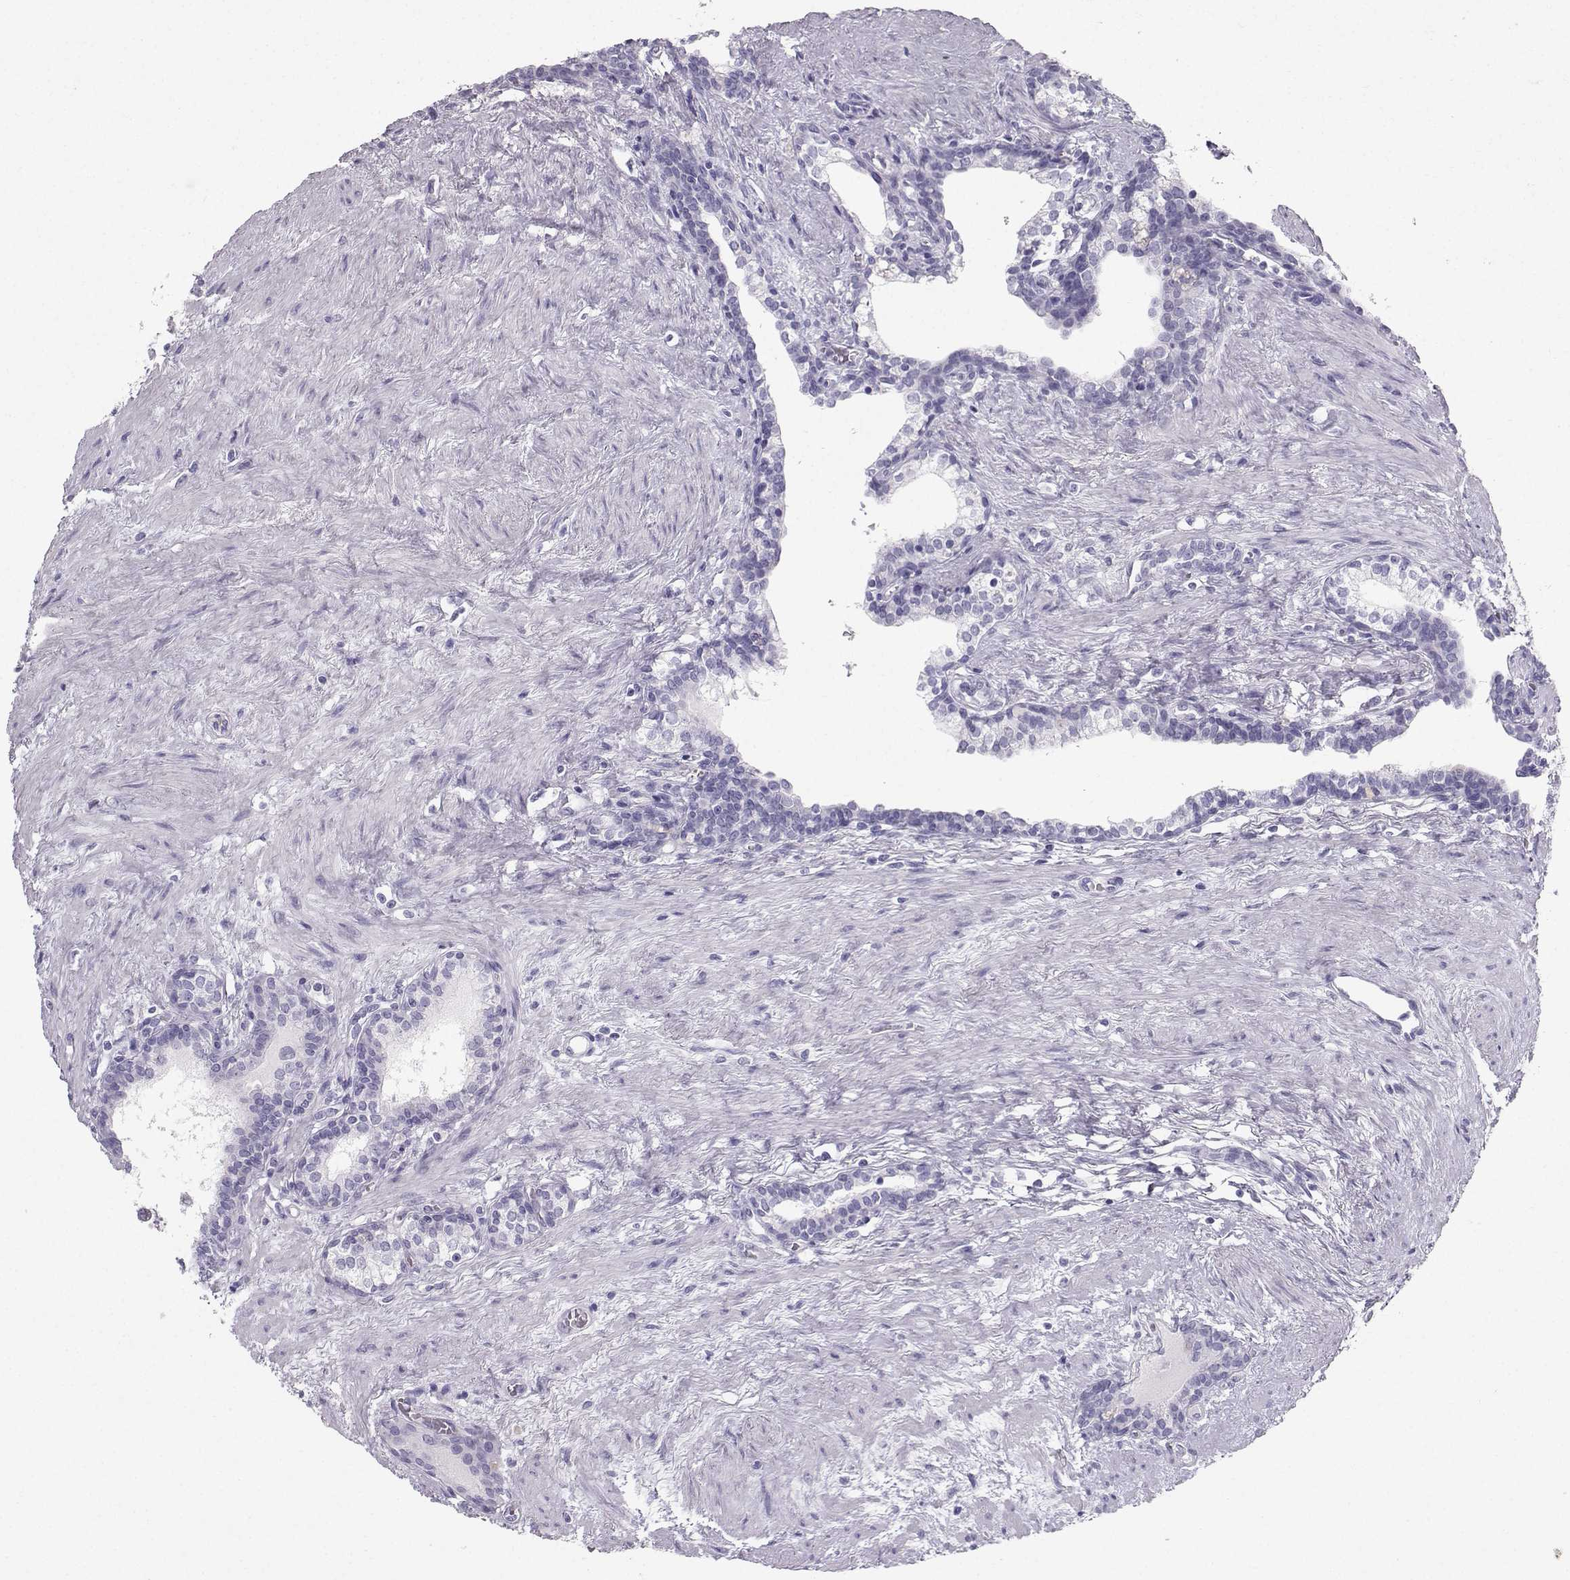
{"staining": {"intensity": "negative", "quantity": "none", "location": "none"}, "tissue": "prostate cancer", "cell_type": "Tumor cells", "image_type": "cancer", "snomed": [{"axis": "morphology", "description": "Adenocarcinoma, NOS"}, {"axis": "morphology", "description": "Adenocarcinoma, High grade"}, {"axis": "topography", "description": "Prostate"}], "caption": "This is an immunohistochemistry (IHC) image of prostate adenocarcinoma (high-grade). There is no positivity in tumor cells.", "gene": "IQCD", "patient": {"sex": "male", "age": 61}}